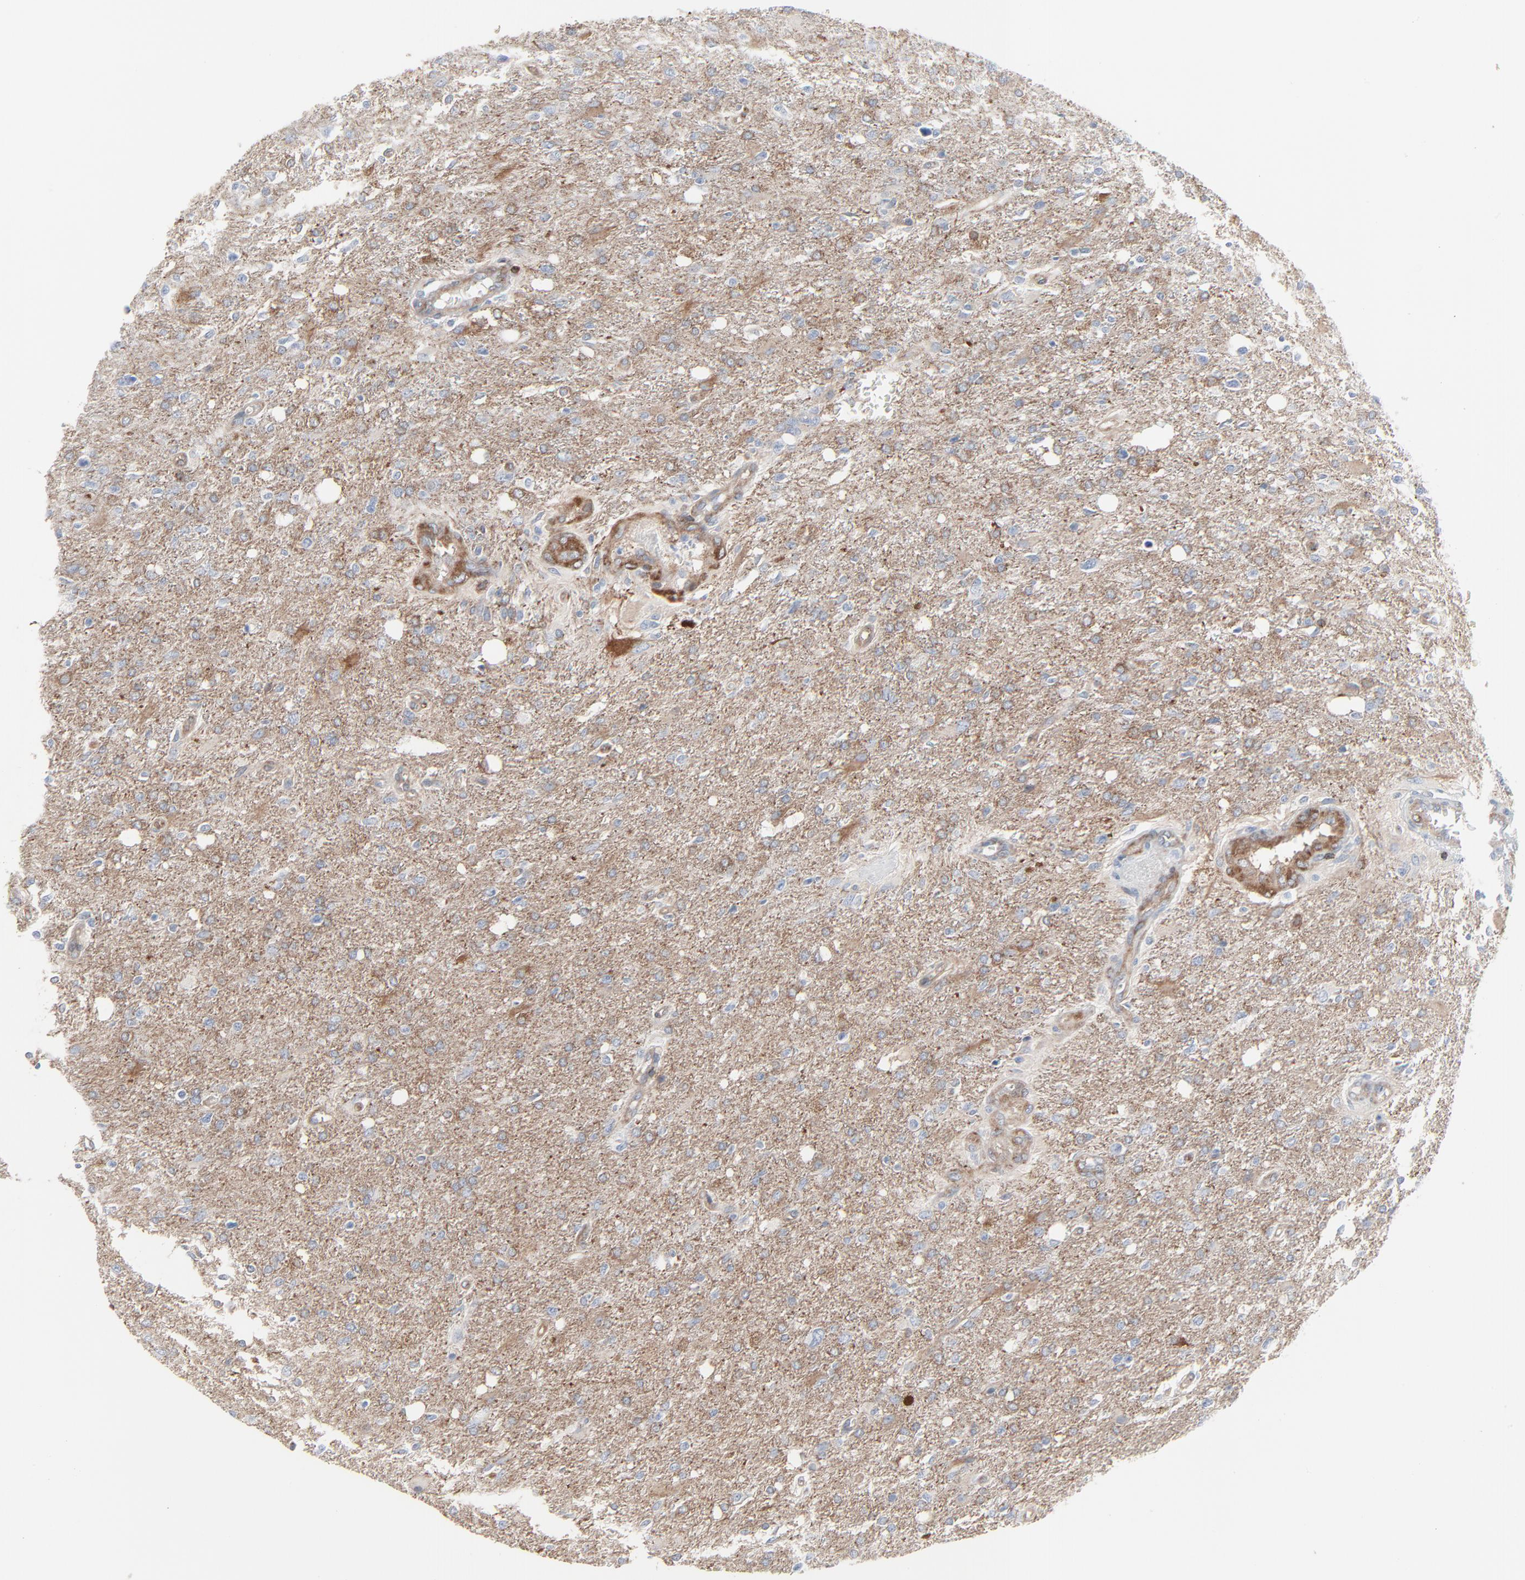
{"staining": {"intensity": "moderate", "quantity": "<25%", "location": "cytoplasmic/membranous"}, "tissue": "glioma", "cell_type": "Tumor cells", "image_type": "cancer", "snomed": [{"axis": "morphology", "description": "Glioma, malignant, High grade"}, {"axis": "topography", "description": "Cerebral cortex"}], "caption": "Immunohistochemistry (IHC) image of glioma stained for a protein (brown), which displays low levels of moderate cytoplasmic/membranous positivity in approximately <25% of tumor cells.", "gene": "OPTN", "patient": {"sex": "male", "age": 76}}